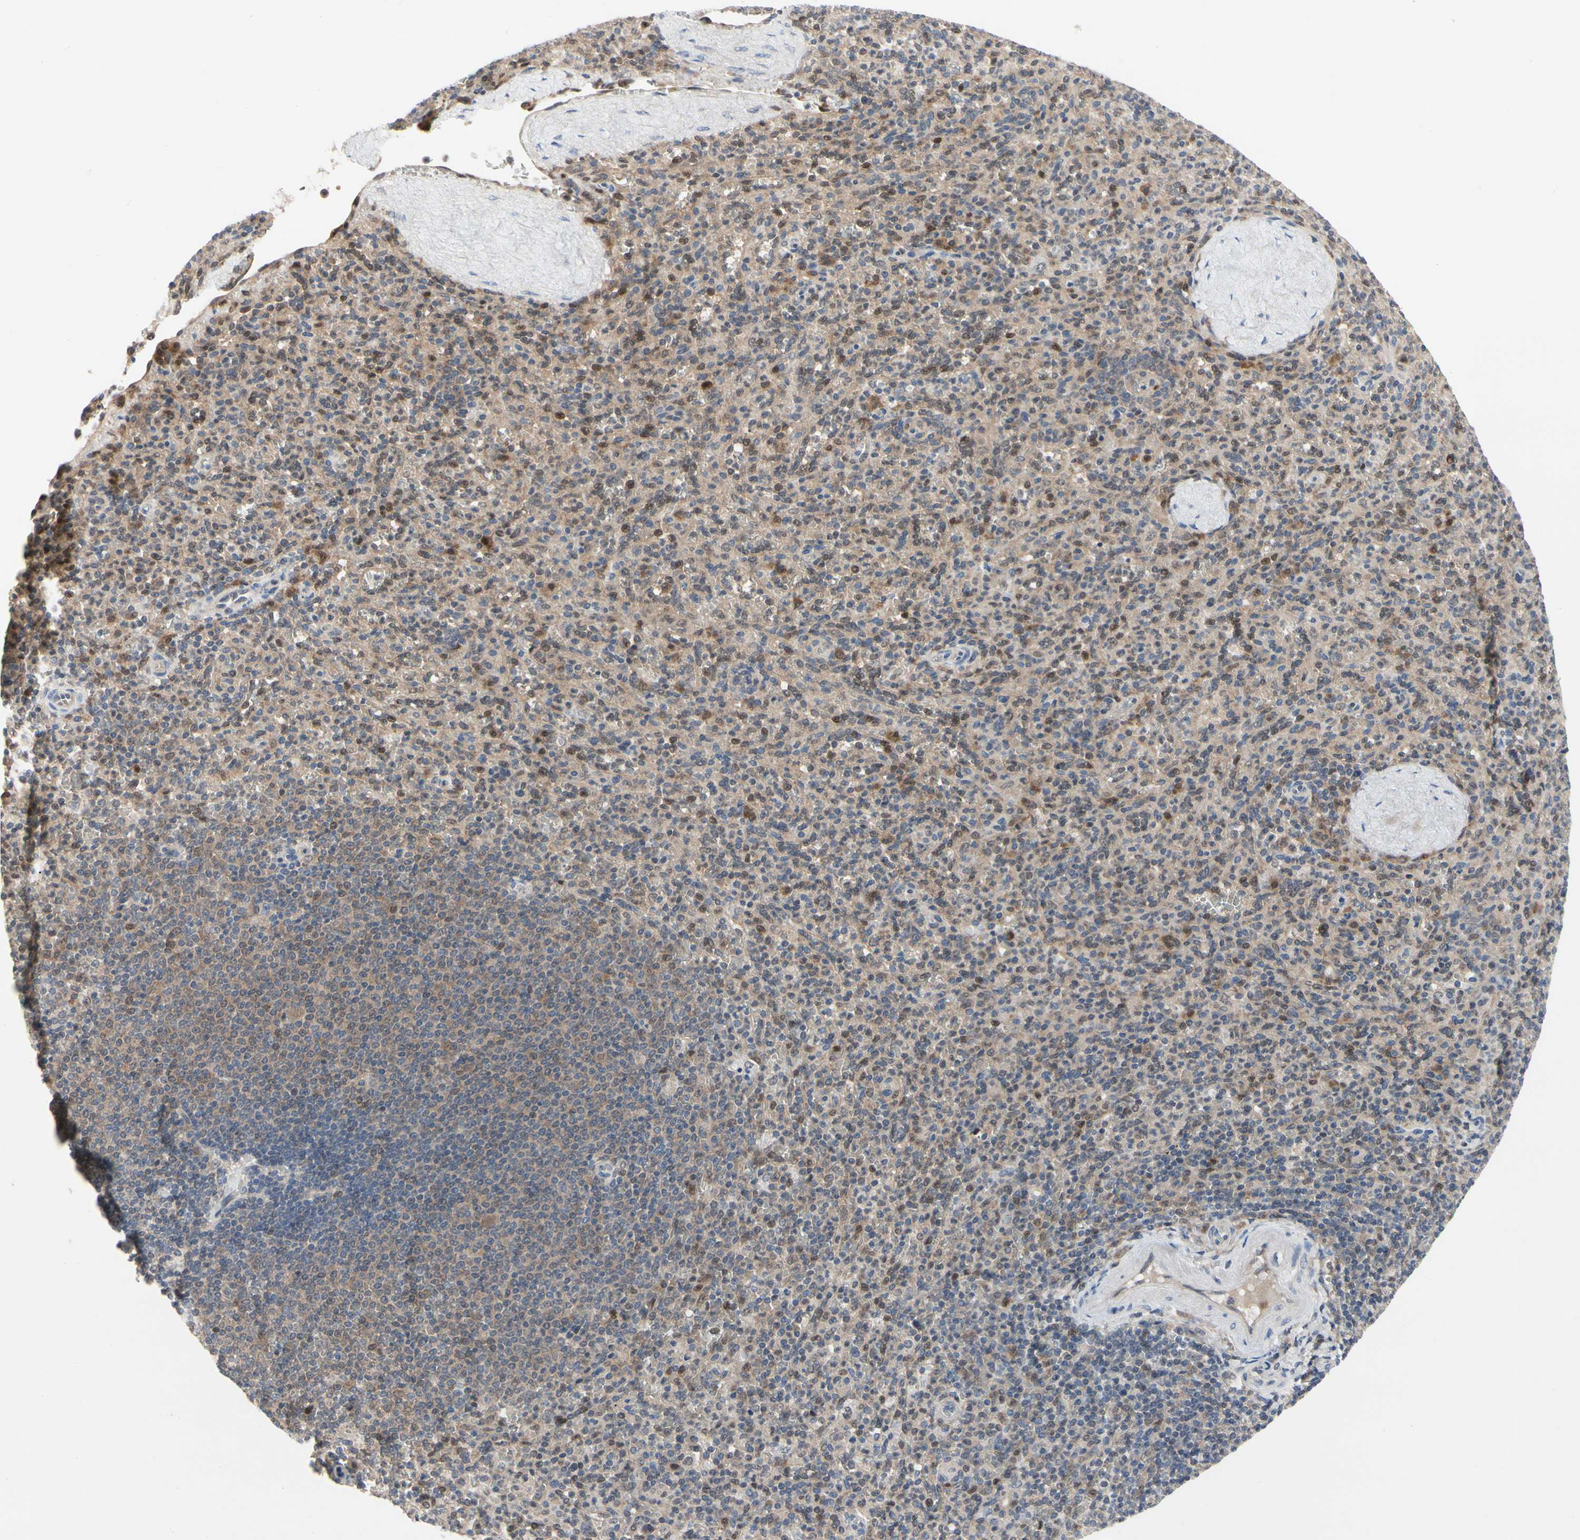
{"staining": {"intensity": "weak", "quantity": ">75%", "location": "cytoplasmic/membranous"}, "tissue": "spleen", "cell_type": "Cells in red pulp", "image_type": "normal", "snomed": [{"axis": "morphology", "description": "Normal tissue, NOS"}, {"axis": "topography", "description": "Spleen"}], "caption": "A low amount of weak cytoplasmic/membranous staining is identified in approximately >75% of cells in red pulp in benign spleen. Using DAB (3,3'-diaminobenzidine) (brown) and hematoxylin (blue) stains, captured at high magnification using brightfield microscopy.", "gene": "CDK5", "patient": {"sex": "male", "age": 36}}